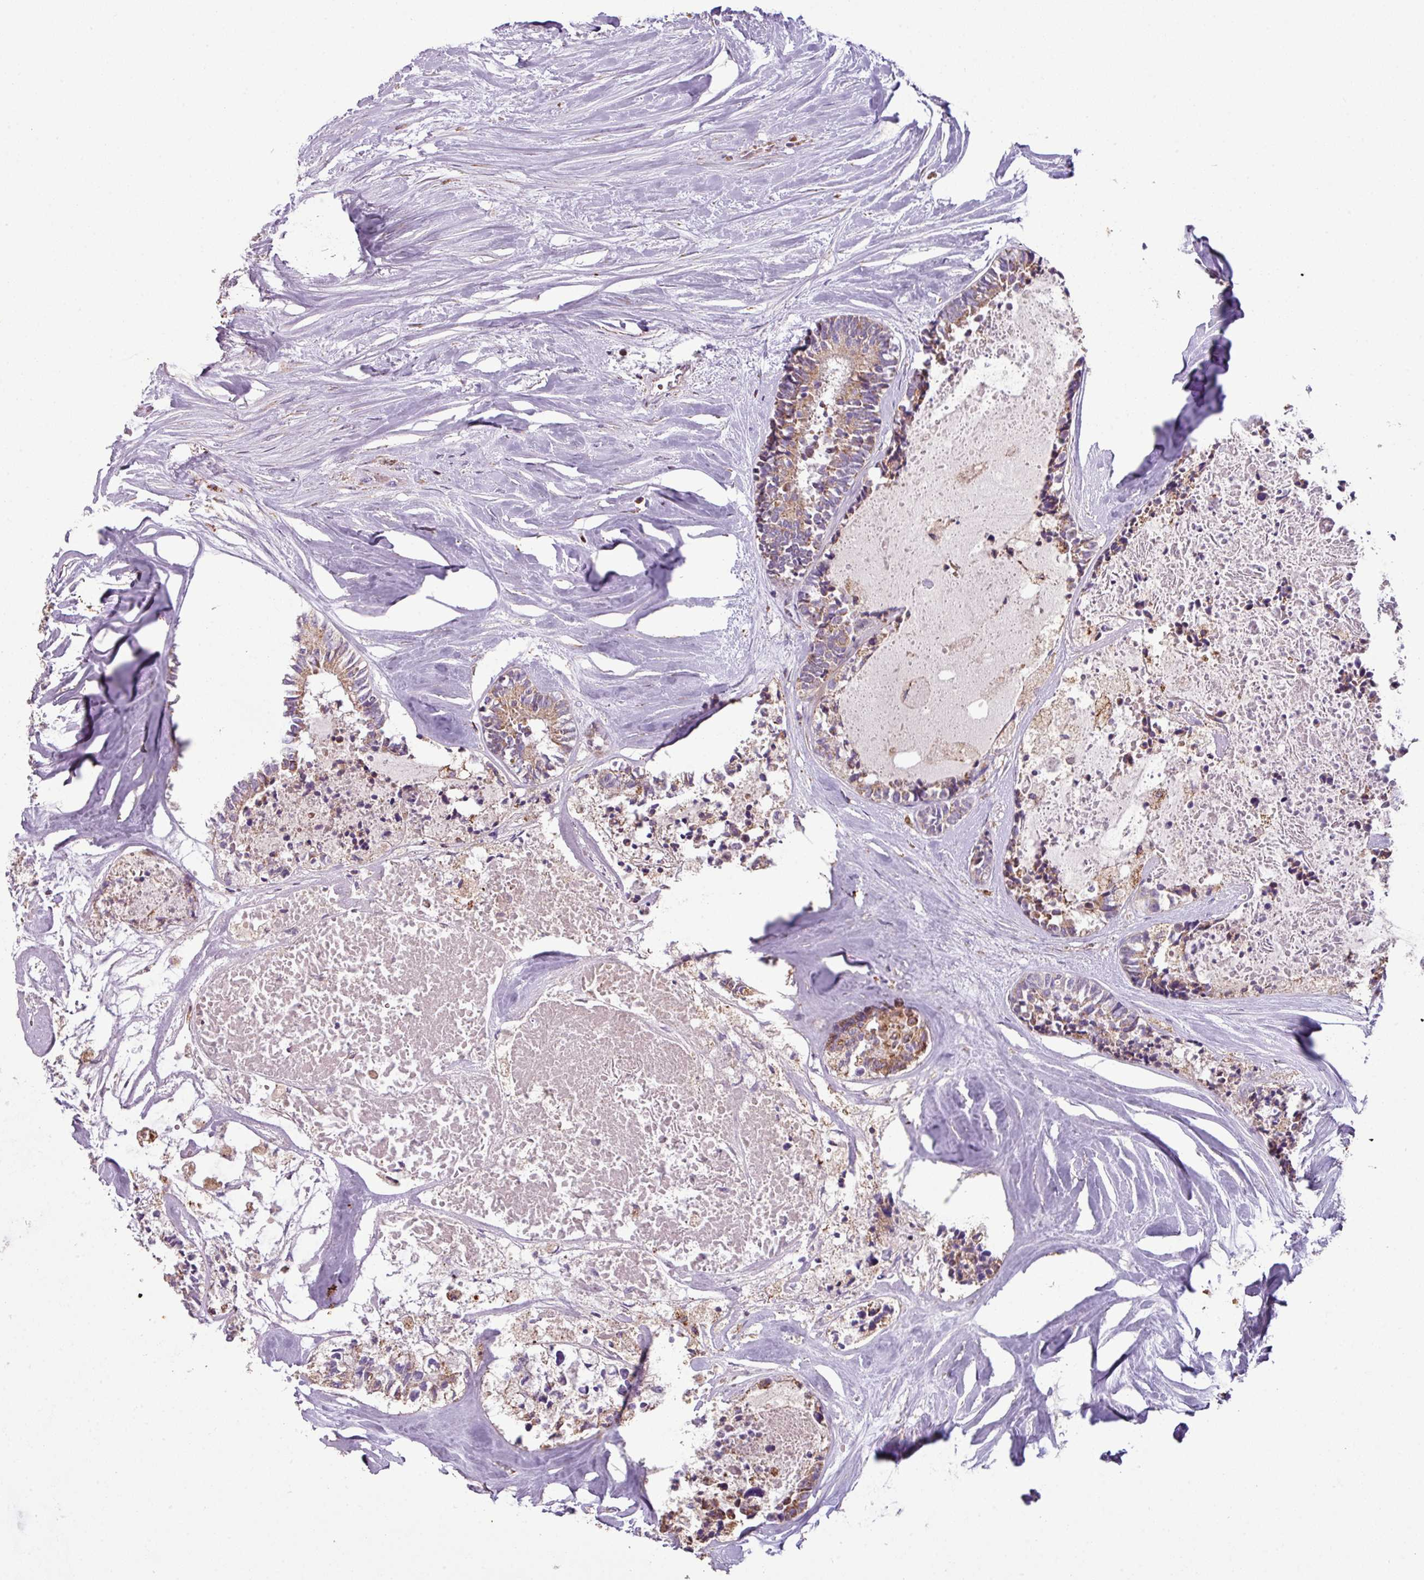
{"staining": {"intensity": "moderate", "quantity": "25%-75%", "location": "cytoplasmic/membranous"}, "tissue": "colorectal cancer", "cell_type": "Tumor cells", "image_type": "cancer", "snomed": [{"axis": "morphology", "description": "Adenocarcinoma, NOS"}, {"axis": "topography", "description": "Colon"}, {"axis": "topography", "description": "Rectum"}], "caption": "Adenocarcinoma (colorectal) was stained to show a protein in brown. There is medium levels of moderate cytoplasmic/membranous positivity in approximately 25%-75% of tumor cells.", "gene": "SQOR", "patient": {"sex": "male", "age": 57}}